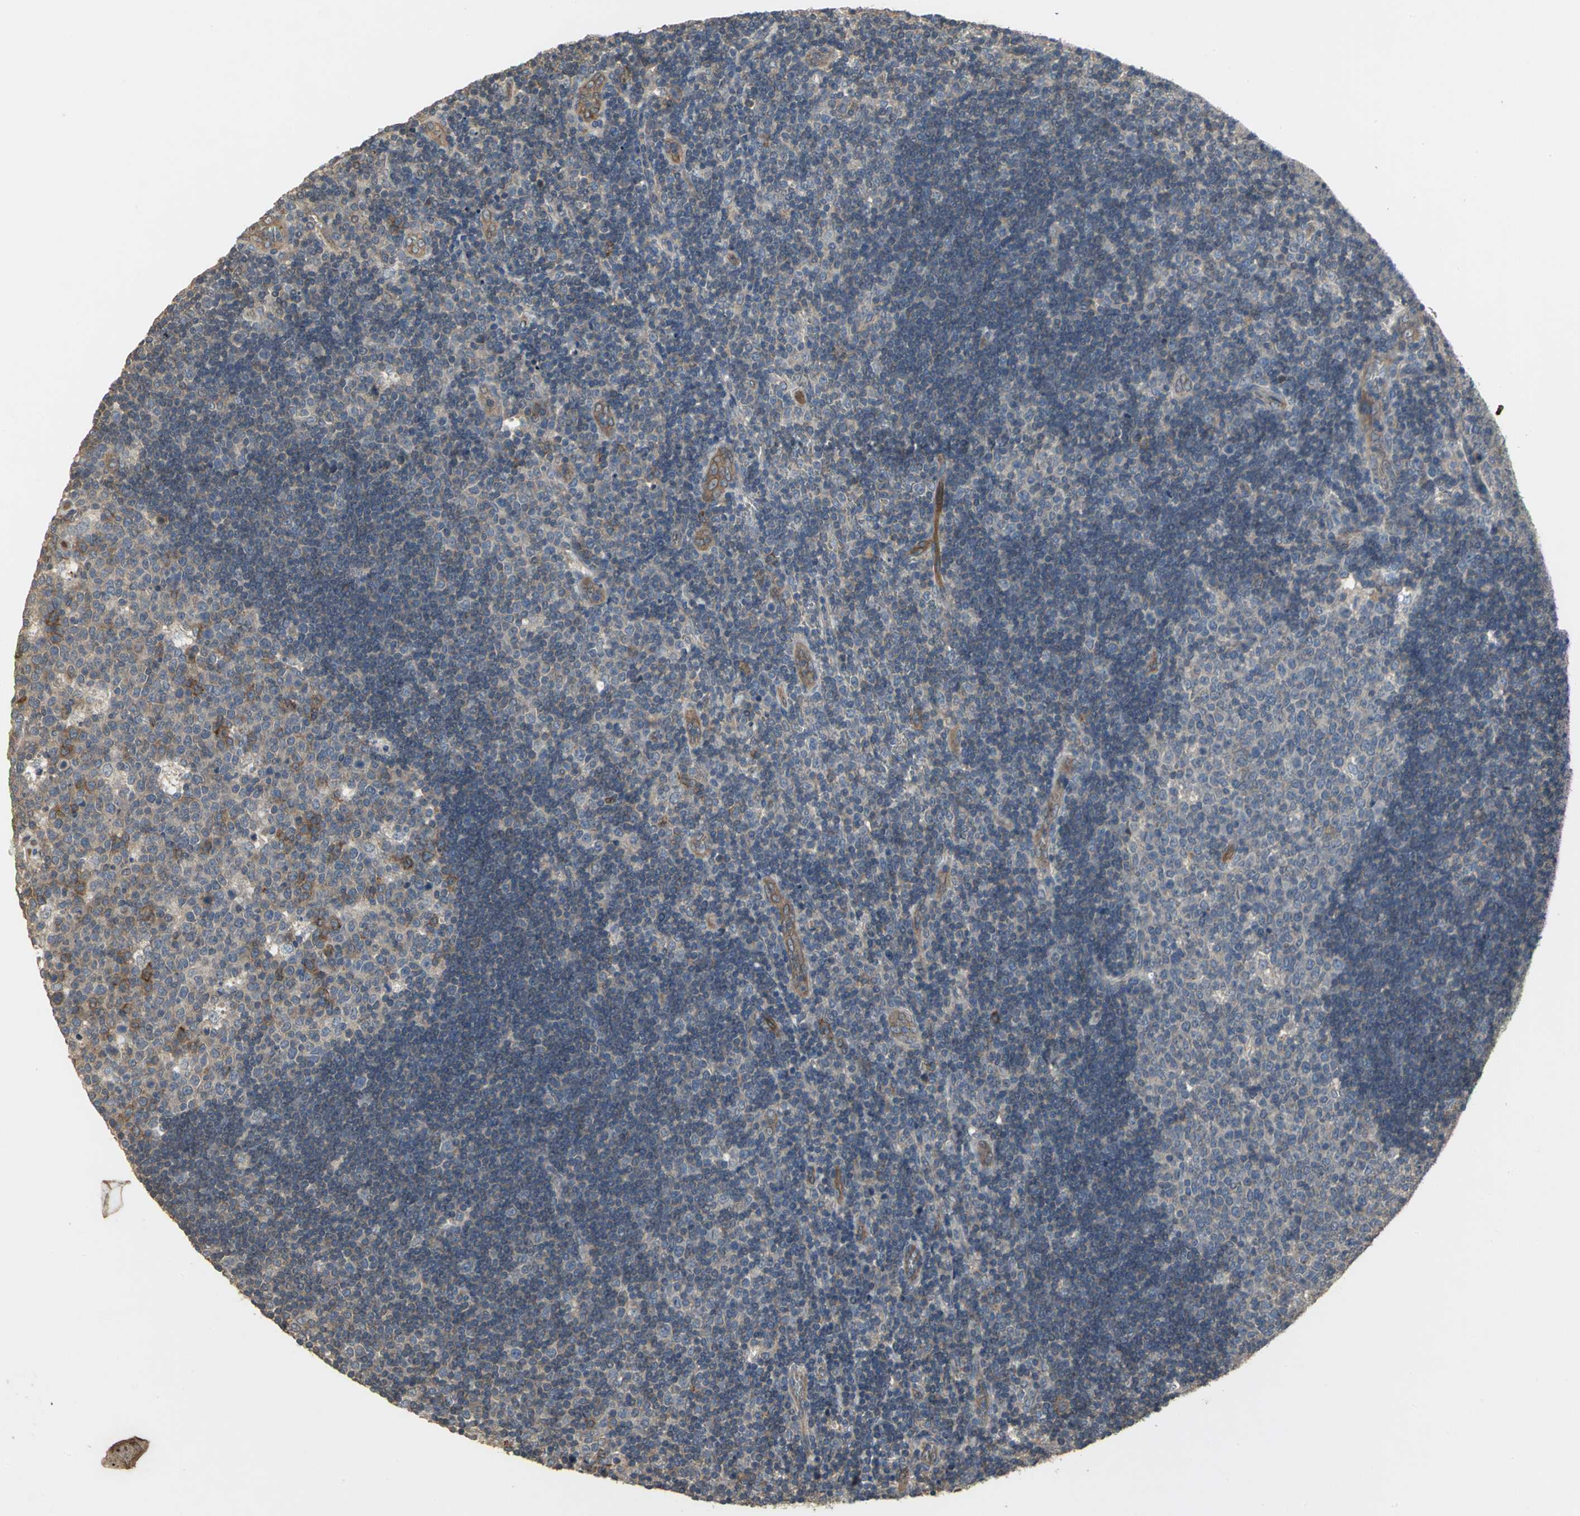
{"staining": {"intensity": "weak", "quantity": ">75%", "location": "cytoplasmic/membranous"}, "tissue": "lymph node", "cell_type": "Germinal center cells", "image_type": "normal", "snomed": [{"axis": "morphology", "description": "Normal tissue, NOS"}, {"axis": "topography", "description": "Lymph node"}, {"axis": "topography", "description": "Salivary gland"}], "caption": "Lymph node stained with IHC shows weak cytoplasmic/membranous staining in about >75% of germinal center cells.", "gene": "MET", "patient": {"sex": "male", "age": 8}}